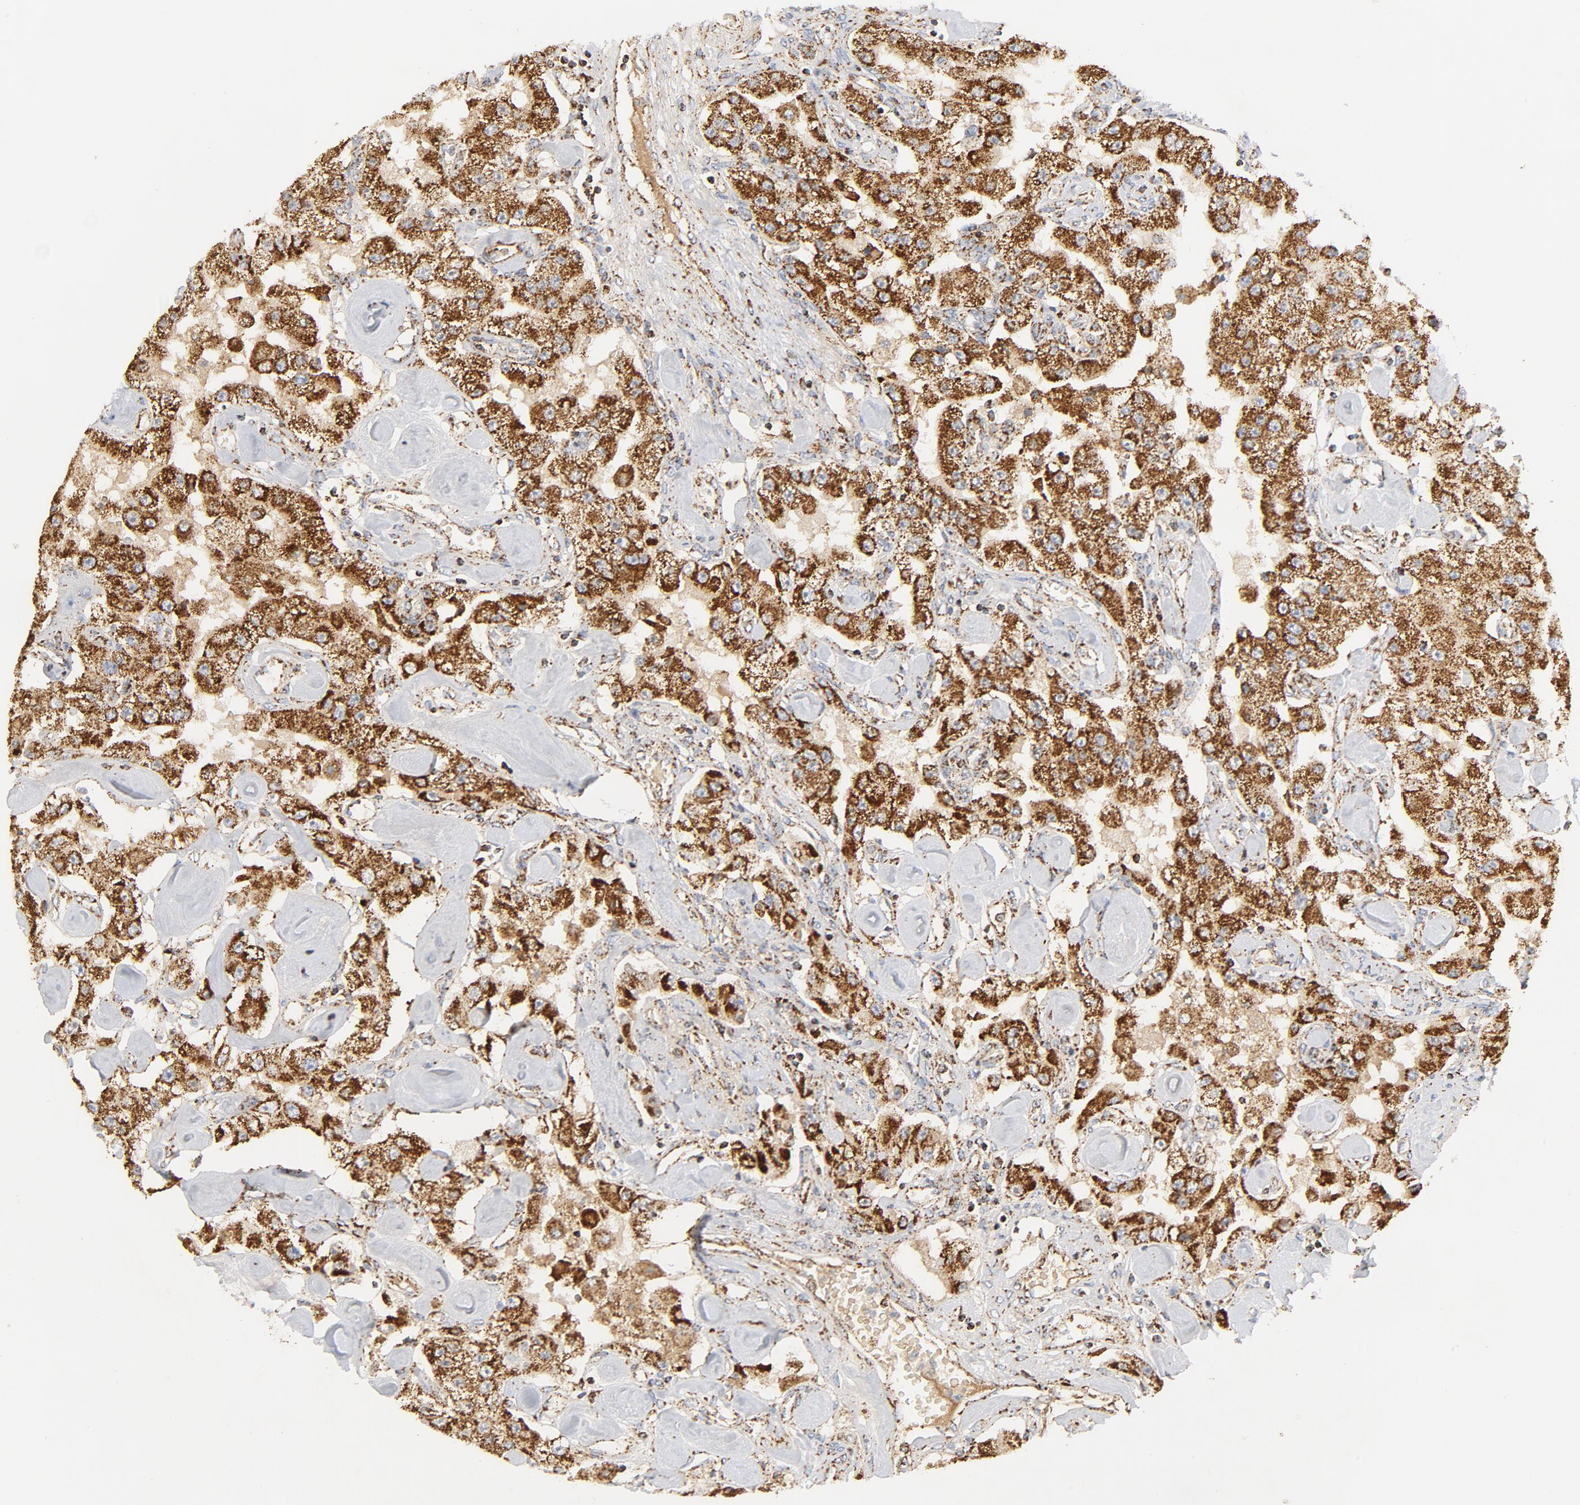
{"staining": {"intensity": "strong", "quantity": ">75%", "location": "cytoplasmic/membranous"}, "tissue": "carcinoid", "cell_type": "Tumor cells", "image_type": "cancer", "snomed": [{"axis": "morphology", "description": "Carcinoid, malignant, NOS"}, {"axis": "topography", "description": "Pancreas"}], "caption": "The immunohistochemical stain labels strong cytoplasmic/membranous expression in tumor cells of malignant carcinoid tissue.", "gene": "PCNX4", "patient": {"sex": "male", "age": 41}}